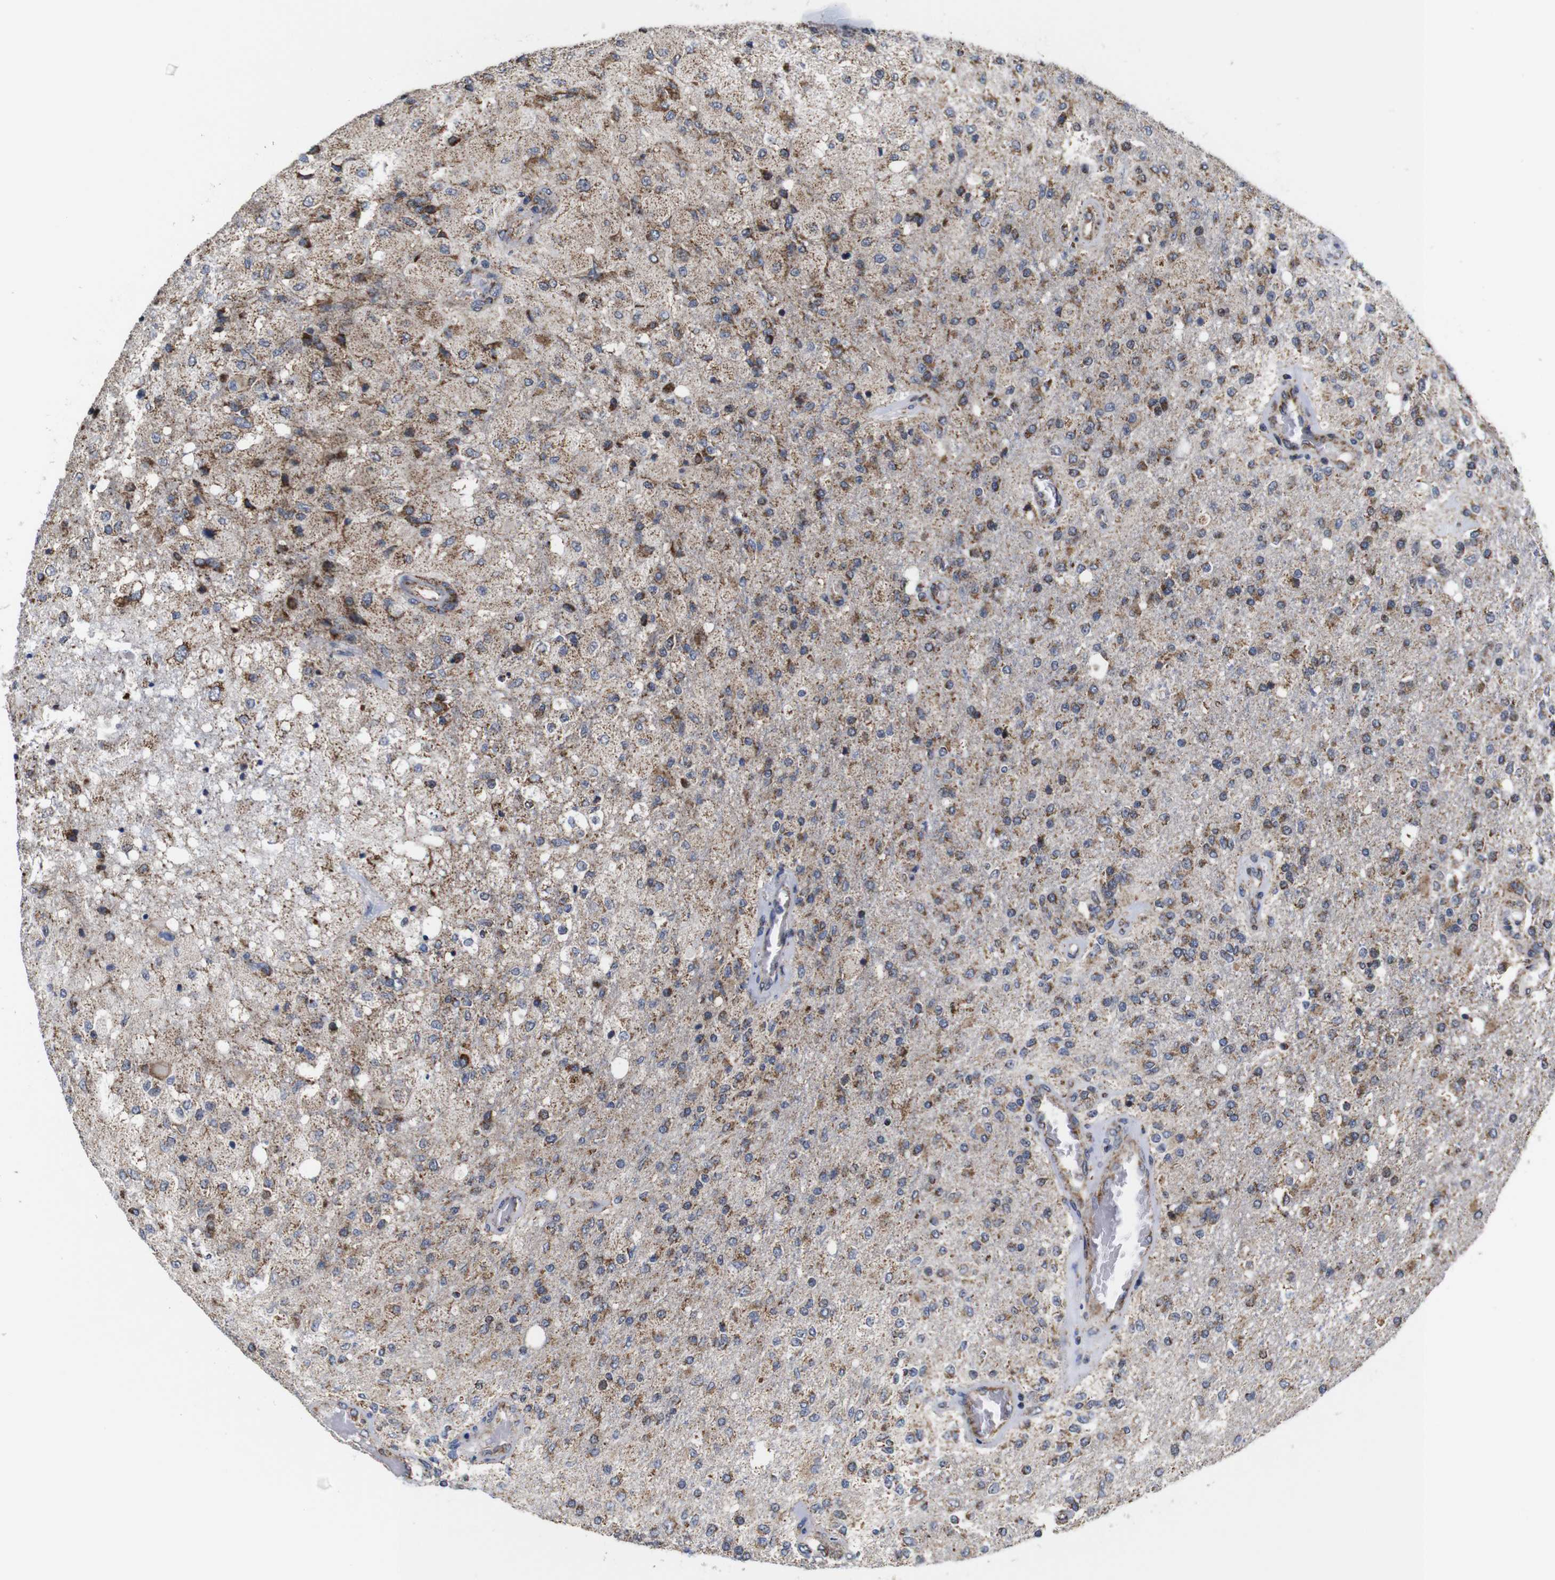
{"staining": {"intensity": "moderate", "quantity": ">75%", "location": "cytoplasmic/membranous"}, "tissue": "glioma", "cell_type": "Tumor cells", "image_type": "cancer", "snomed": [{"axis": "morphology", "description": "Normal tissue, NOS"}, {"axis": "morphology", "description": "Glioma, malignant, High grade"}, {"axis": "topography", "description": "Cerebral cortex"}], "caption": "An immunohistochemistry image of tumor tissue is shown. Protein staining in brown highlights moderate cytoplasmic/membranous positivity in malignant glioma (high-grade) within tumor cells.", "gene": "C17orf80", "patient": {"sex": "male", "age": 77}}